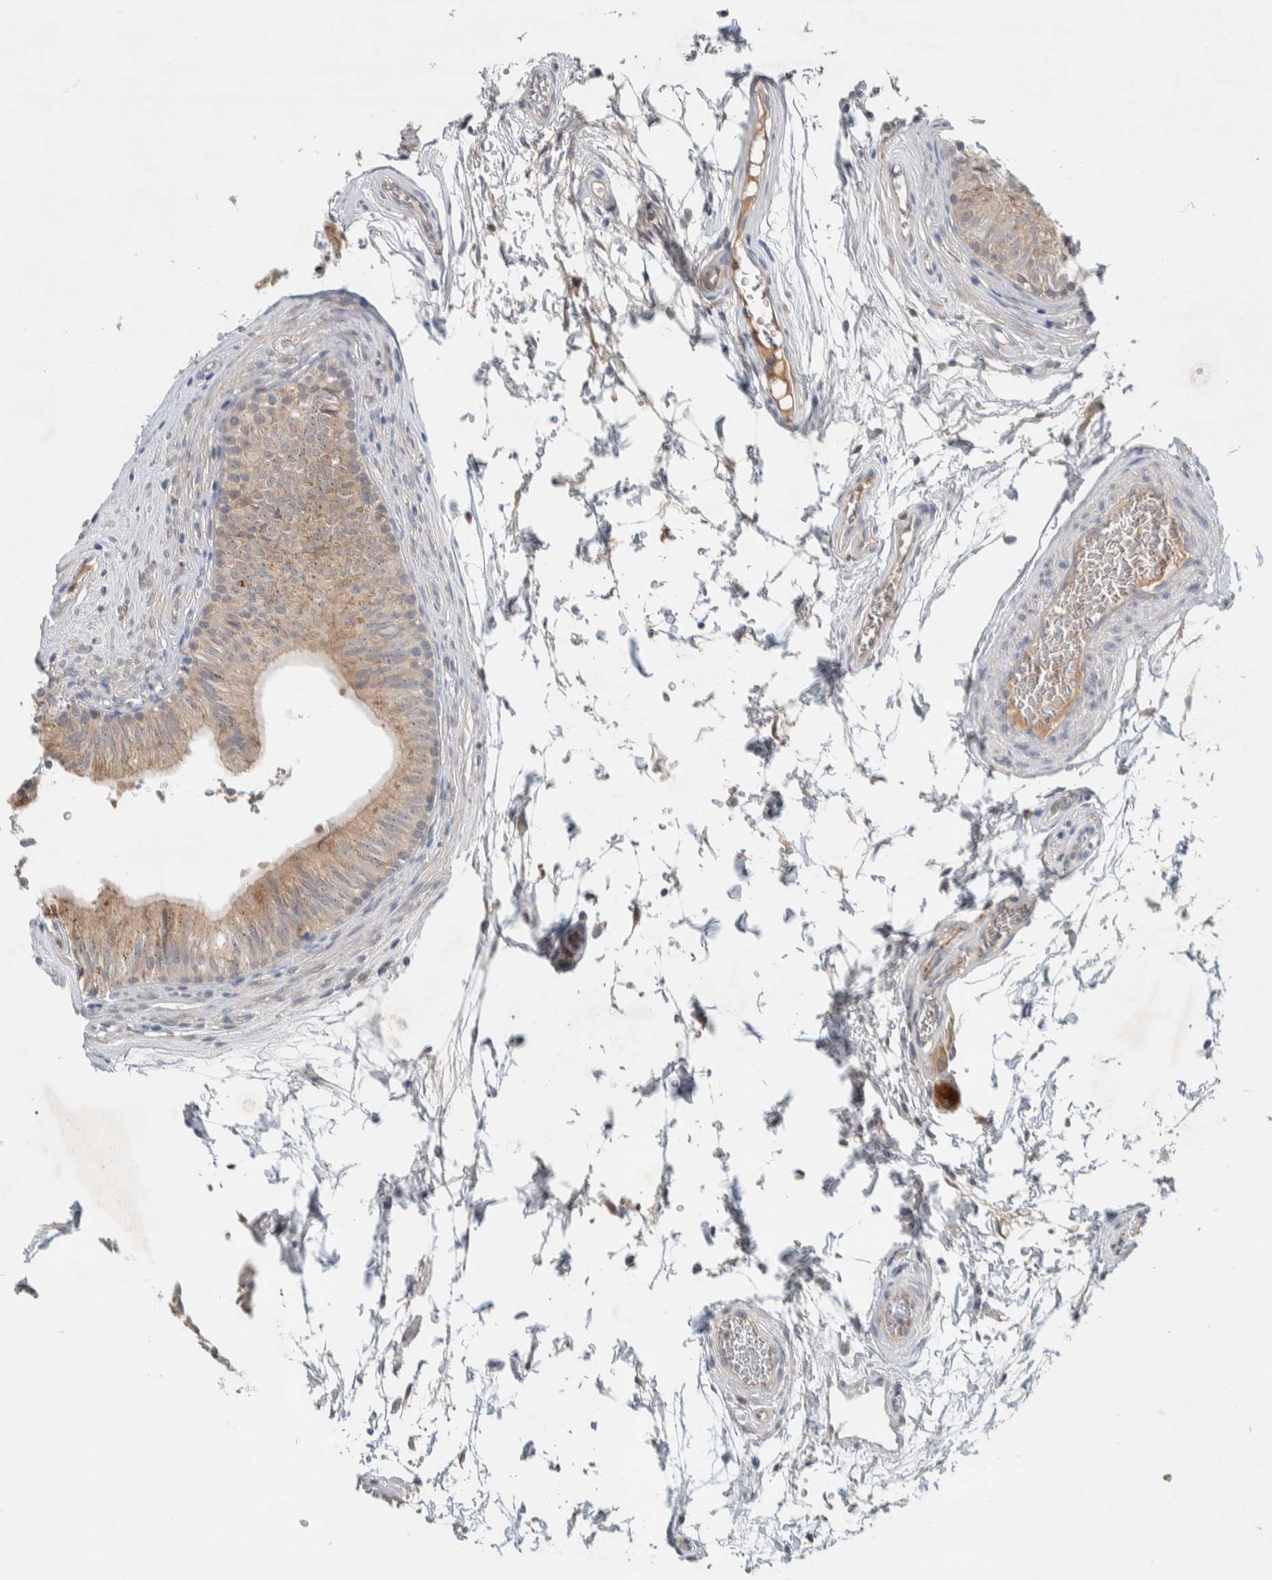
{"staining": {"intensity": "moderate", "quantity": "<25%", "location": "cytoplasmic/membranous"}, "tissue": "epididymis", "cell_type": "Glandular cells", "image_type": "normal", "snomed": [{"axis": "morphology", "description": "Normal tissue, NOS"}, {"axis": "topography", "description": "Epididymis"}], "caption": "This is an image of immunohistochemistry staining of benign epididymis, which shows moderate positivity in the cytoplasmic/membranous of glandular cells.", "gene": "DEPTOR", "patient": {"sex": "male", "age": 36}}